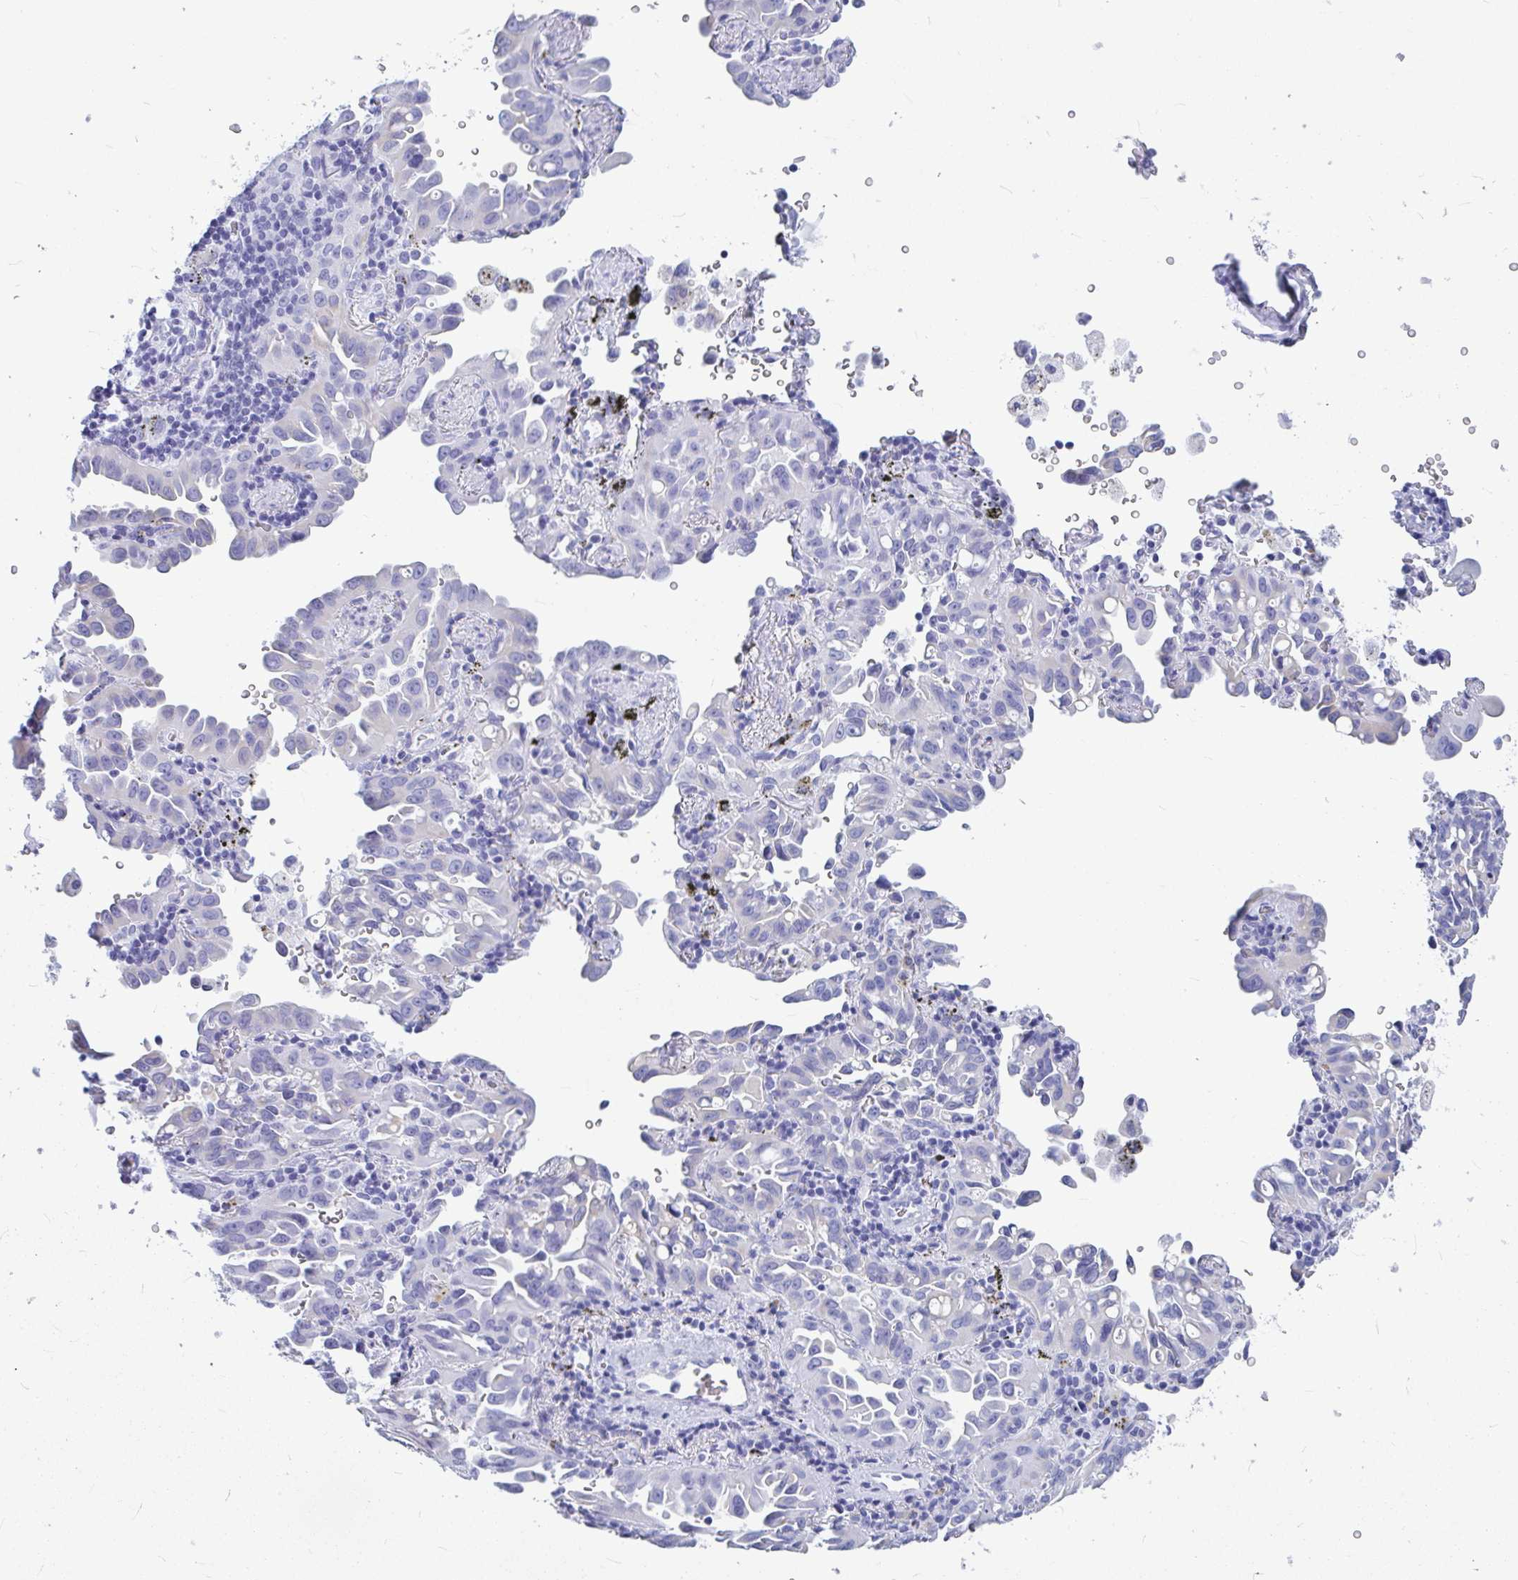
{"staining": {"intensity": "negative", "quantity": "none", "location": "none"}, "tissue": "lung cancer", "cell_type": "Tumor cells", "image_type": "cancer", "snomed": [{"axis": "morphology", "description": "Adenocarcinoma, NOS"}, {"axis": "topography", "description": "Lung"}], "caption": "The histopathology image demonstrates no staining of tumor cells in lung adenocarcinoma.", "gene": "OR5J2", "patient": {"sex": "male", "age": 68}}